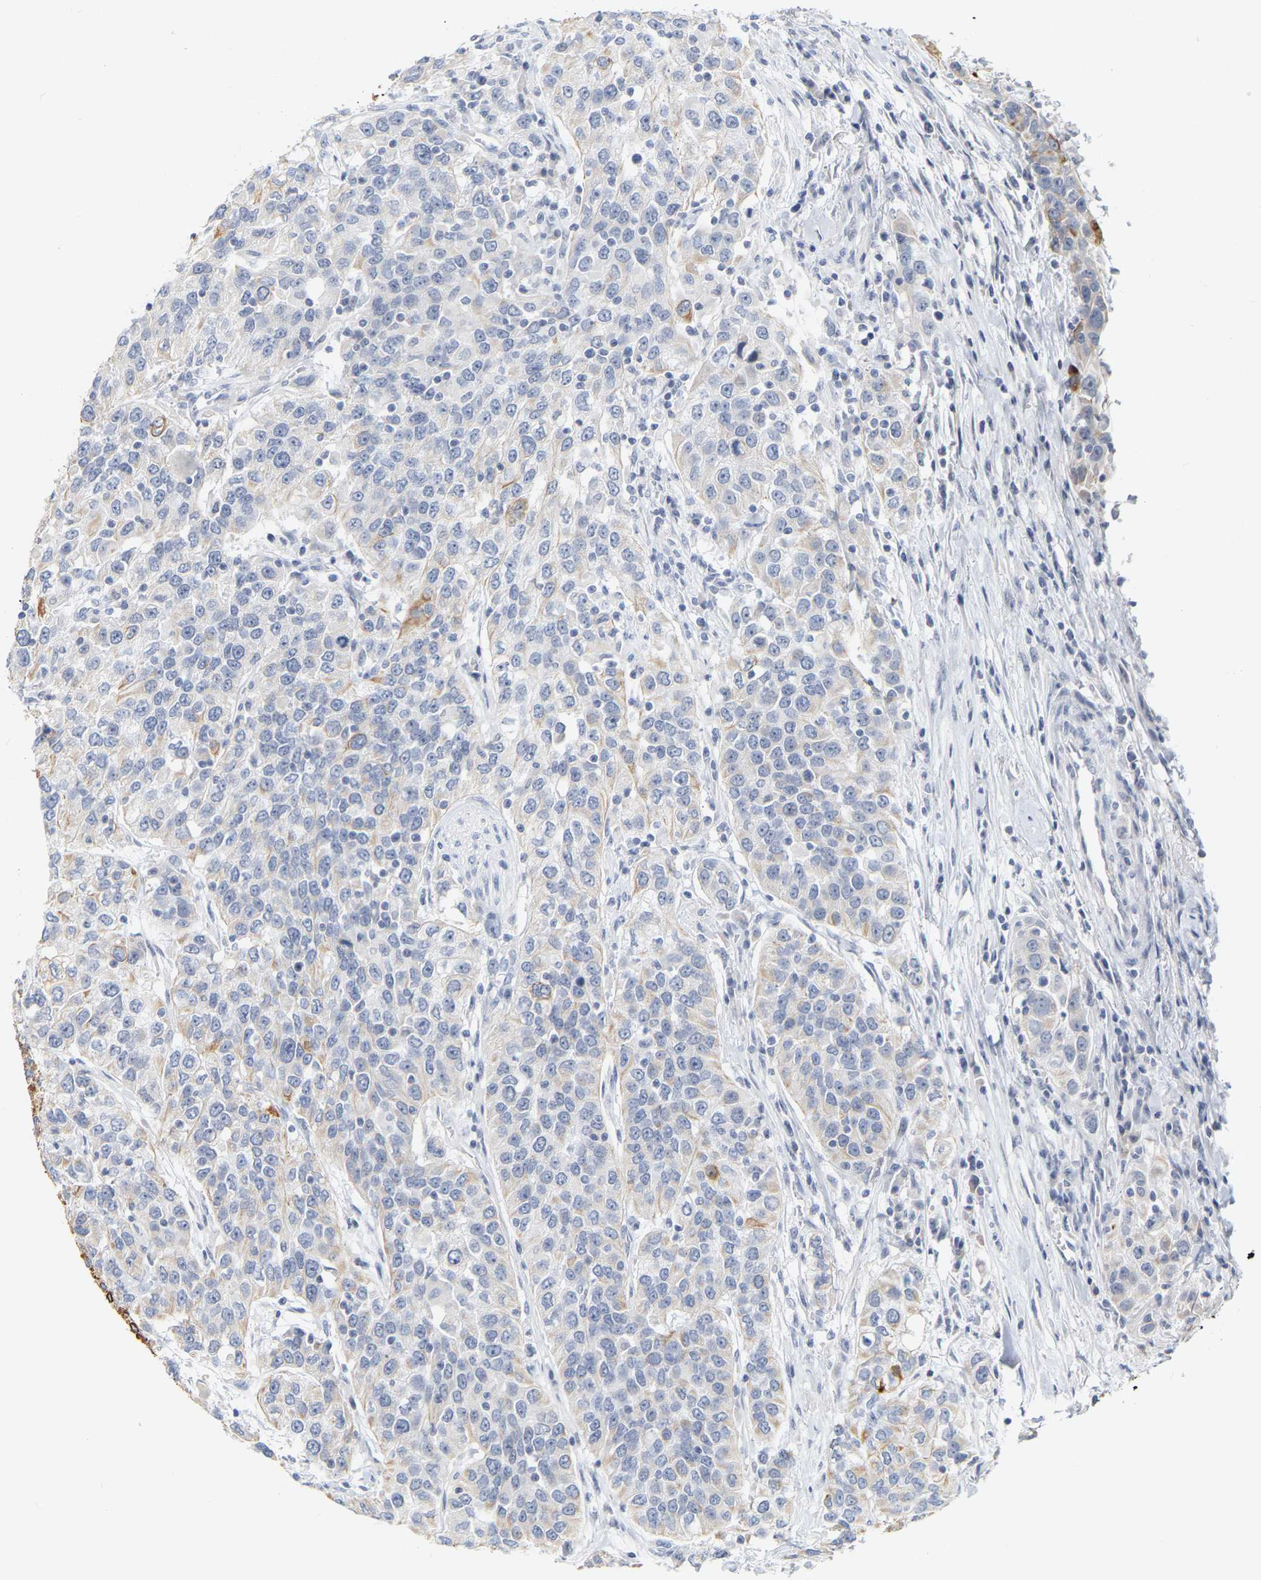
{"staining": {"intensity": "negative", "quantity": "none", "location": "none"}, "tissue": "urothelial cancer", "cell_type": "Tumor cells", "image_type": "cancer", "snomed": [{"axis": "morphology", "description": "Urothelial carcinoma, High grade"}, {"axis": "topography", "description": "Urinary bladder"}], "caption": "Immunohistochemical staining of human urothelial carcinoma (high-grade) displays no significant expression in tumor cells.", "gene": "KRT76", "patient": {"sex": "female", "age": 80}}